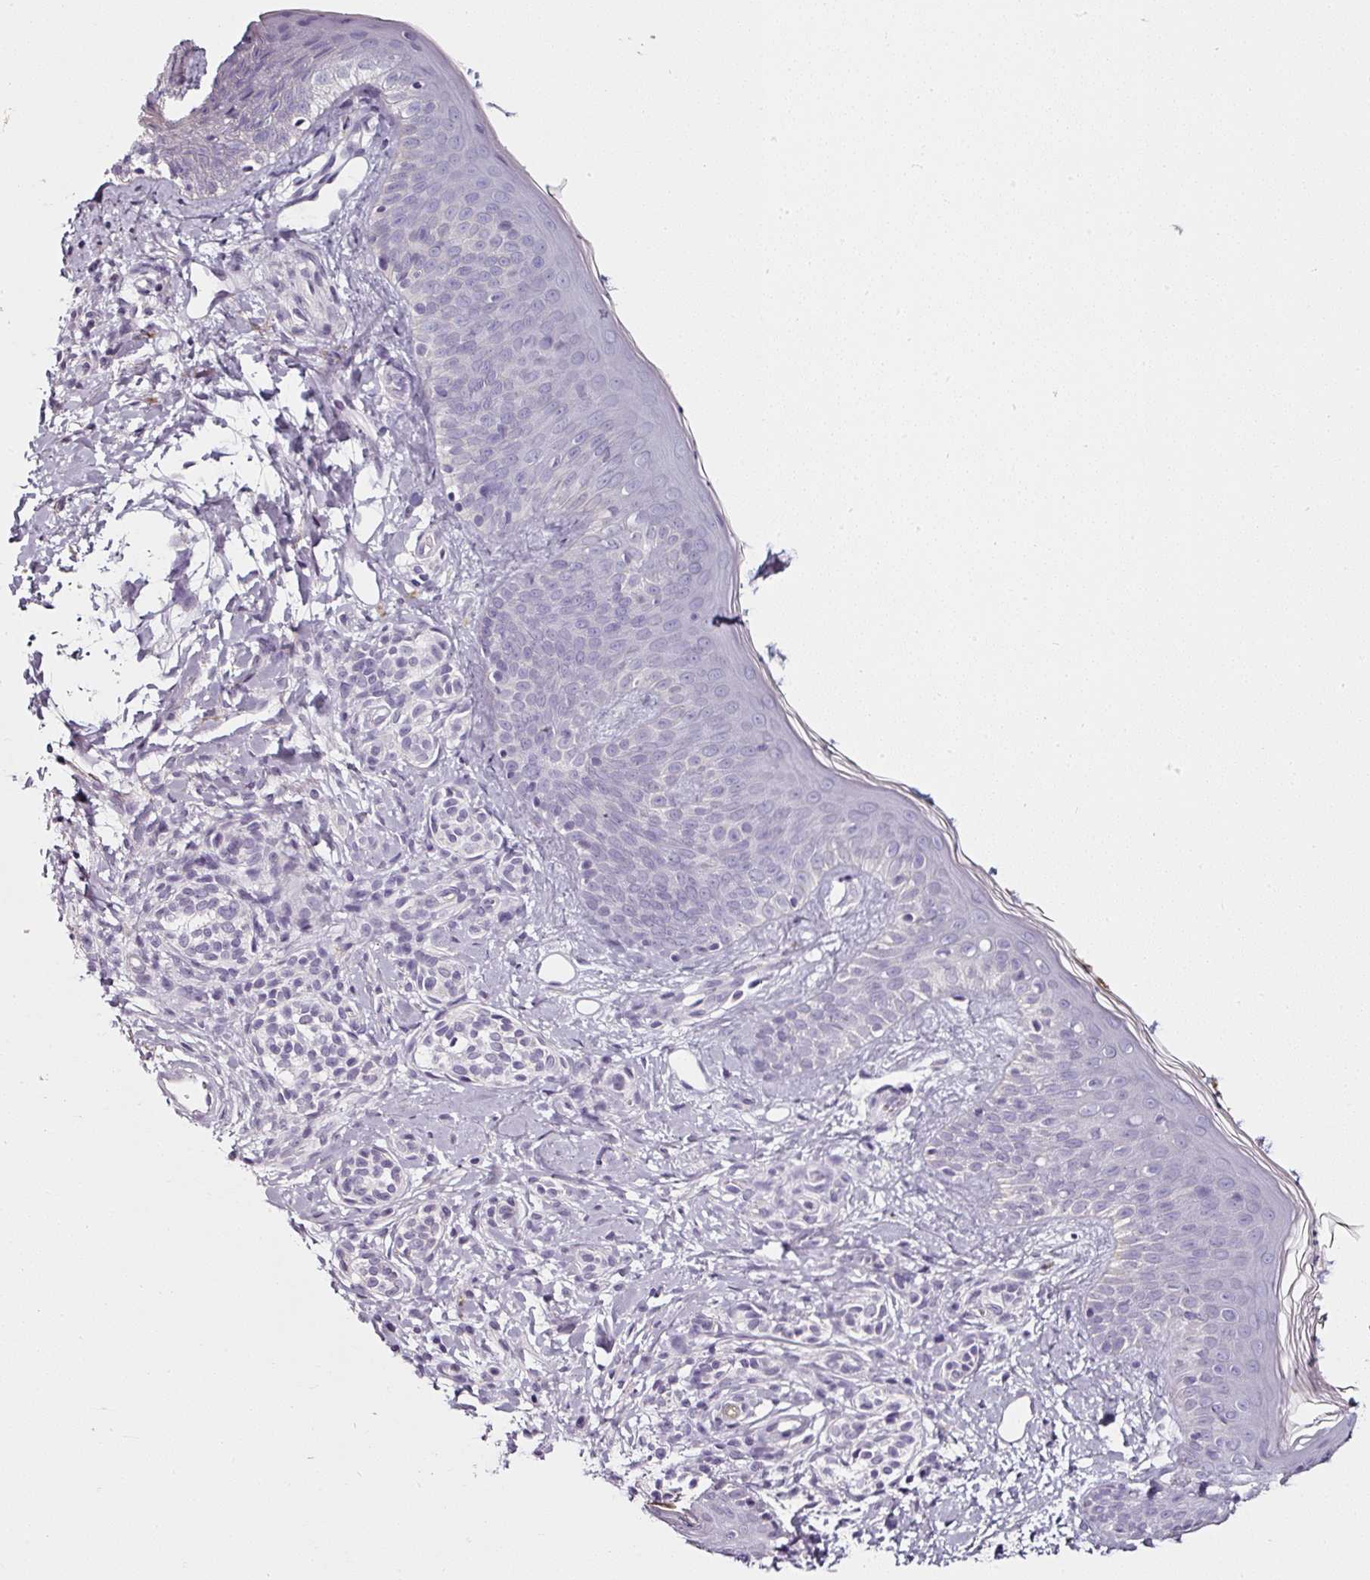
{"staining": {"intensity": "negative", "quantity": "none", "location": "none"}, "tissue": "skin", "cell_type": "Fibroblasts", "image_type": "normal", "snomed": [{"axis": "morphology", "description": "Normal tissue, NOS"}, {"axis": "topography", "description": "Skin"}], "caption": "Protein analysis of benign skin displays no significant positivity in fibroblasts. (DAB immunohistochemistry with hematoxylin counter stain).", "gene": "CAP2", "patient": {"sex": "male", "age": 16}}